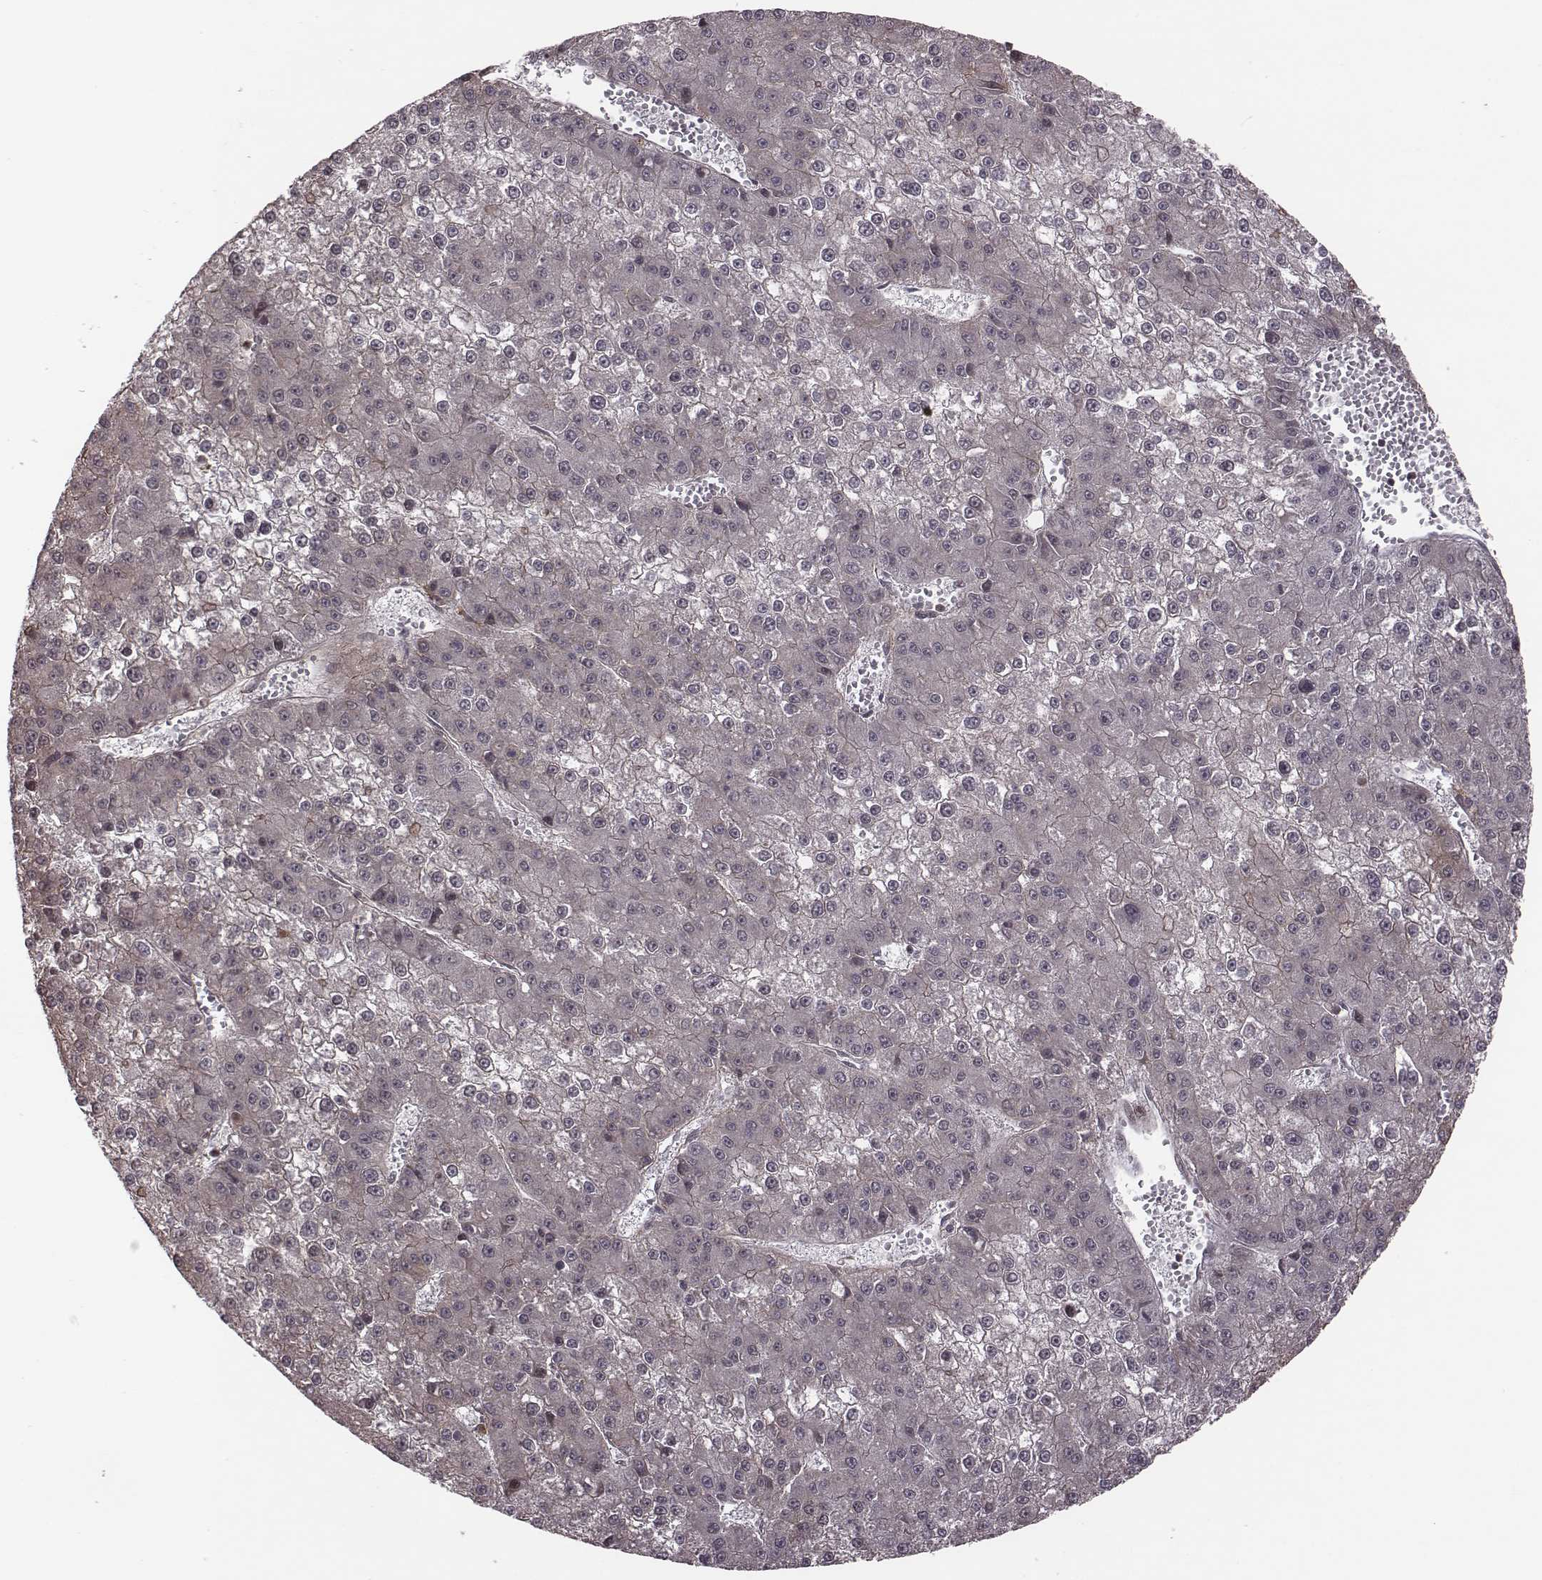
{"staining": {"intensity": "negative", "quantity": "none", "location": "none"}, "tissue": "liver cancer", "cell_type": "Tumor cells", "image_type": "cancer", "snomed": [{"axis": "morphology", "description": "Carcinoma, Hepatocellular, NOS"}, {"axis": "topography", "description": "Liver"}], "caption": "Immunohistochemical staining of liver hepatocellular carcinoma demonstrates no significant staining in tumor cells. (DAB IHC visualized using brightfield microscopy, high magnification).", "gene": "RPL3", "patient": {"sex": "female", "age": 73}}